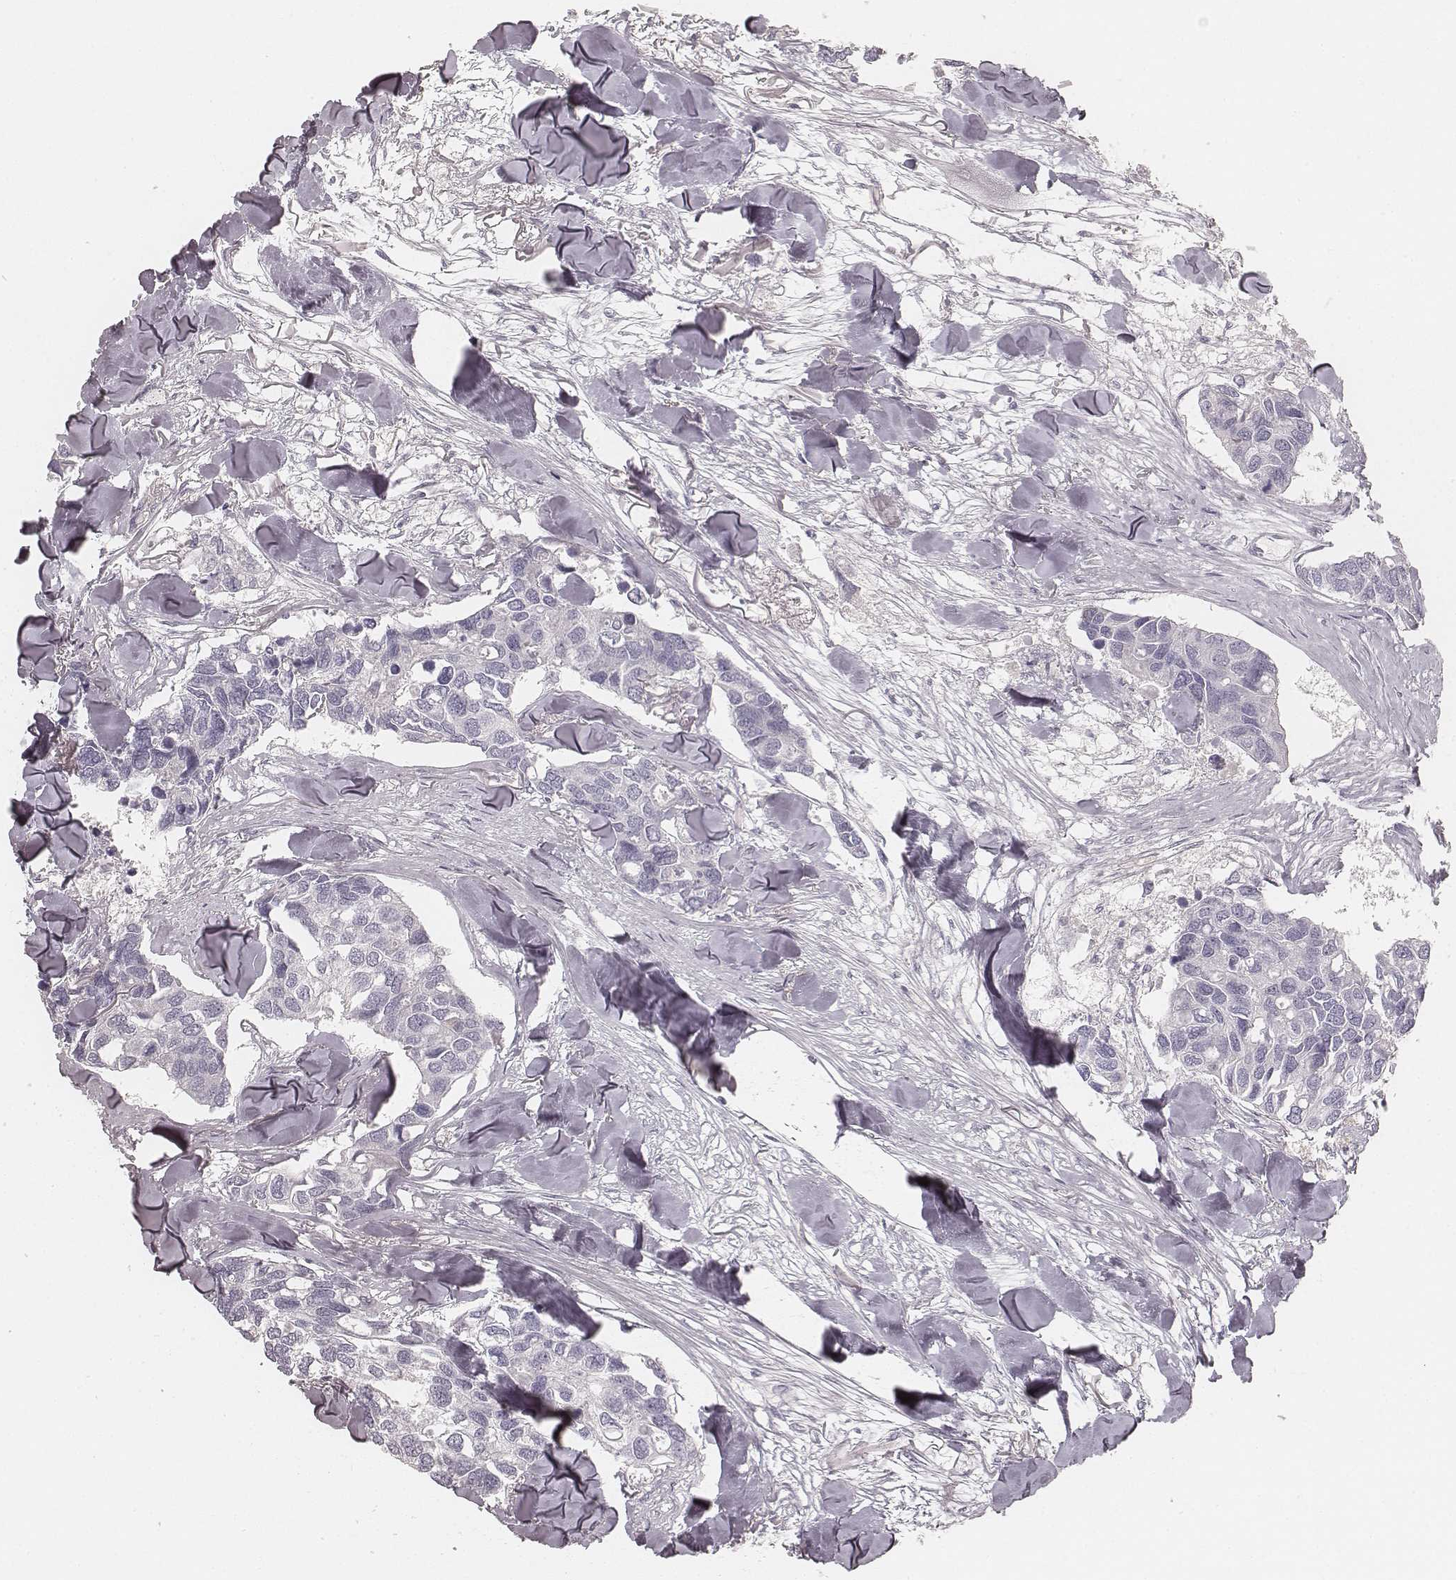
{"staining": {"intensity": "negative", "quantity": "none", "location": "none"}, "tissue": "breast cancer", "cell_type": "Tumor cells", "image_type": "cancer", "snomed": [{"axis": "morphology", "description": "Duct carcinoma"}, {"axis": "topography", "description": "Breast"}], "caption": "Immunohistochemistry (IHC) image of breast invasive ductal carcinoma stained for a protein (brown), which demonstrates no expression in tumor cells. (DAB immunohistochemistry visualized using brightfield microscopy, high magnification).", "gene": "KRT31", "patient": {"sex": "female", "age": 83}}